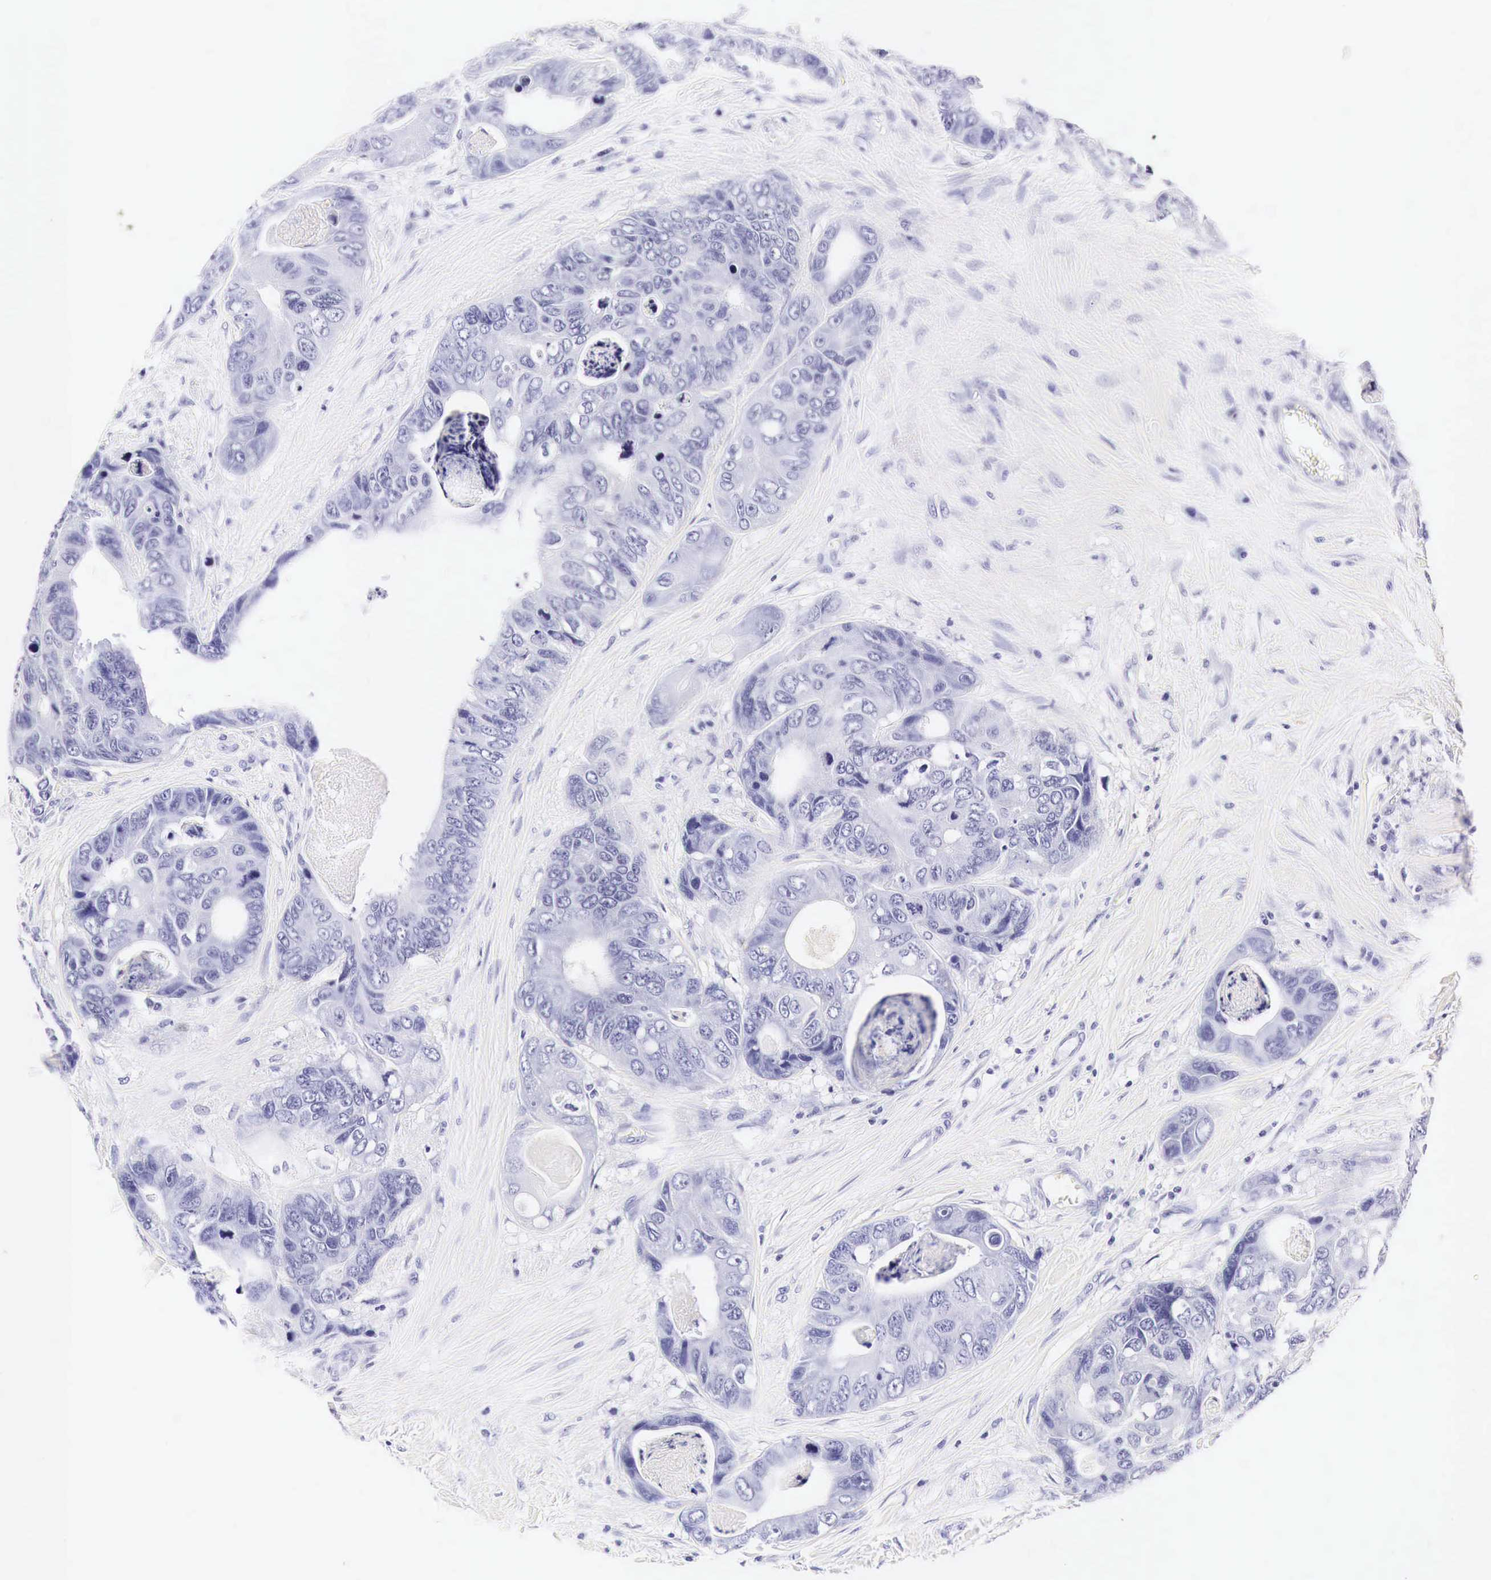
{"staining": {"intensity": "negative", "quantity": "none", "location": "none"}, "tissue": "colorectal cancer", "cell_type": "Tumor cells", "image_type": "cancer", "snomed": [{"axis": "morphology", "description": "Adenocarcinoma, NOS"}, {"axis": "topography", "description": "Colon"}], "caption": "IHC histopathology image of neoplastic tissue: human colorectal cancer (adenocarcinoma) stained with DAB (3,3'-diaminobenzidine) shows no significant protein expression in tumor cells.", "gene": "ACP3", "patient": {"sex": "female", "age": 86}}